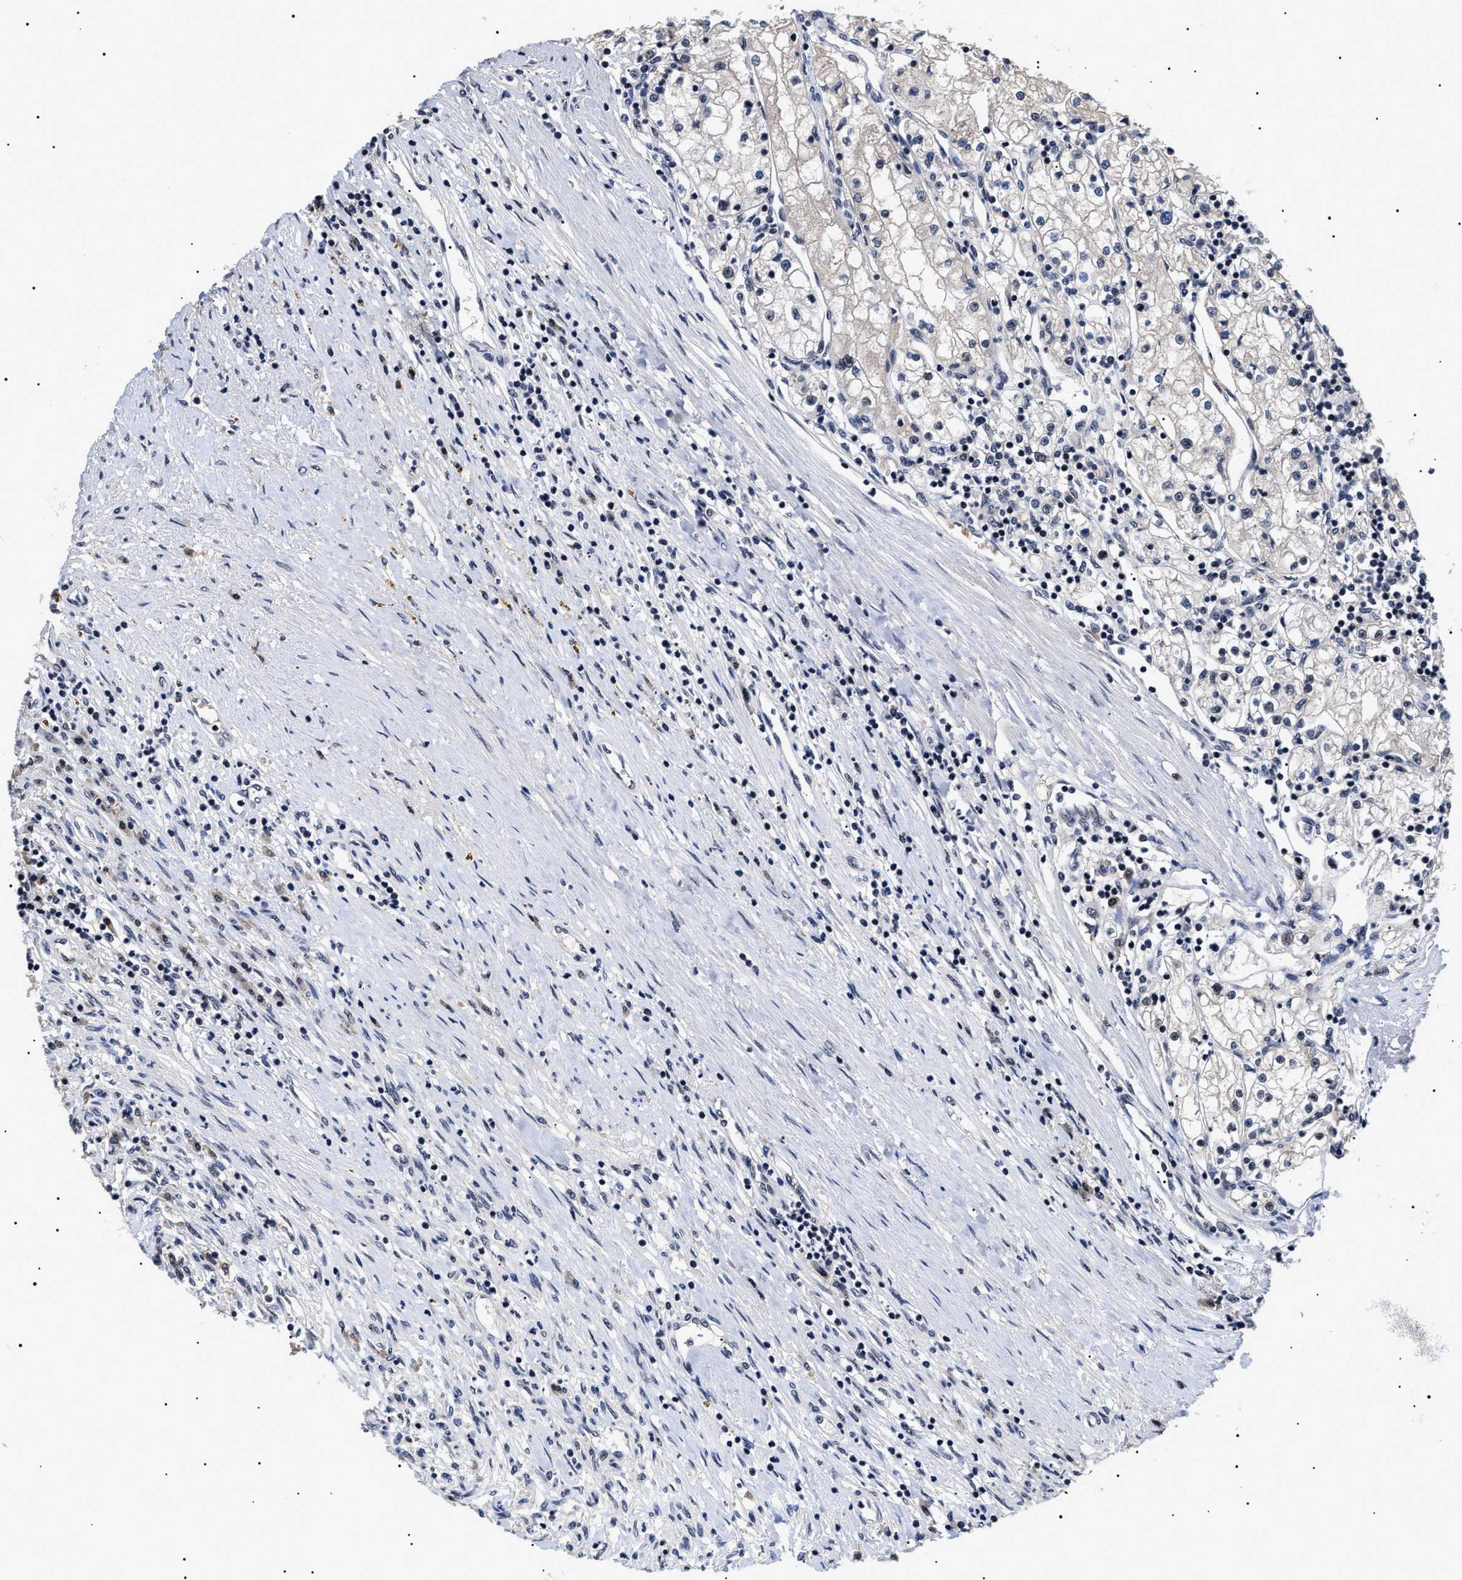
{"staining": {"intensity": "moderate", "quantity": "<25%", "location": "nuclear"}, "tissue": "renal cancer", "cell_type": "Tumor cells", "image_type": "cancer", "snomed": [{"axis": "morphology", "description": "Adenocarcinoma, NOS"}, {"axis": "topography", "description": "Kidney"}], "caption": "Immunohistochemistry (IHC) image of human renal adenocarcinoma stained for a protein (brown), which displays low levels of moderate nuclear expression in about <25% of tumor cells.", "gene": "CAAP1", "patient": {"sex": "male", "age": 68}}